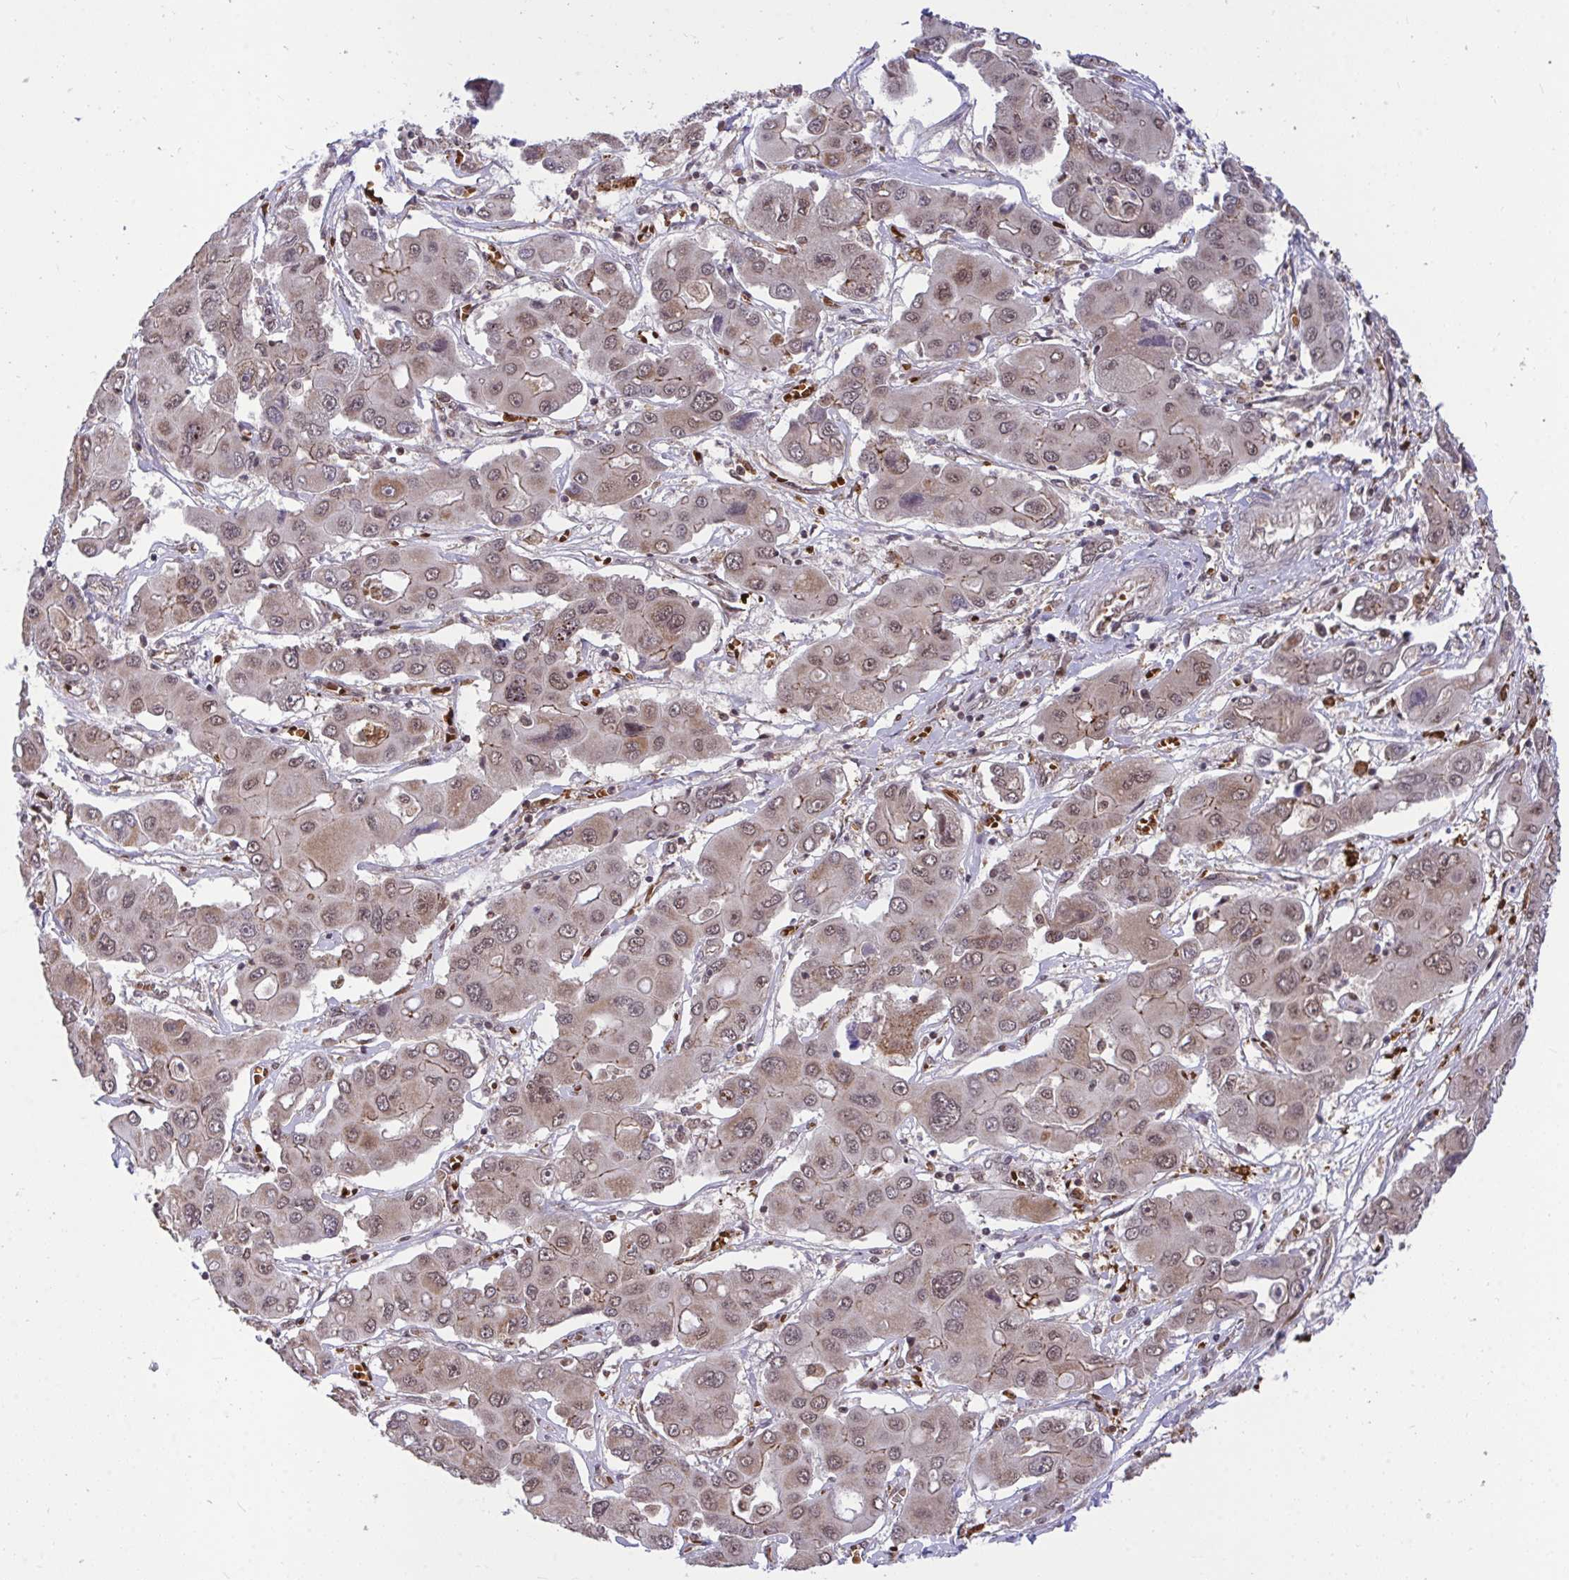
{"staining": {"intensity": "weak", "quantity": "25%-75%", "location": "nuclear"}, "tissue": "liver cancer", "cell_type": "Tumor cells", "image_type": "cancer", "snomed": [{"axis": "morphology", "description": "Cholangiocarcinoma"}, {"axis": "topography", "description": "Liver"}], "caption": "Immunohistochemistry of human liver cancer reveals low levels of weak nuclear positivity in about 25%-75% of tumor cells.", "gene": "PPP1CA", "patient": {"sex": "male", "age": 67}}